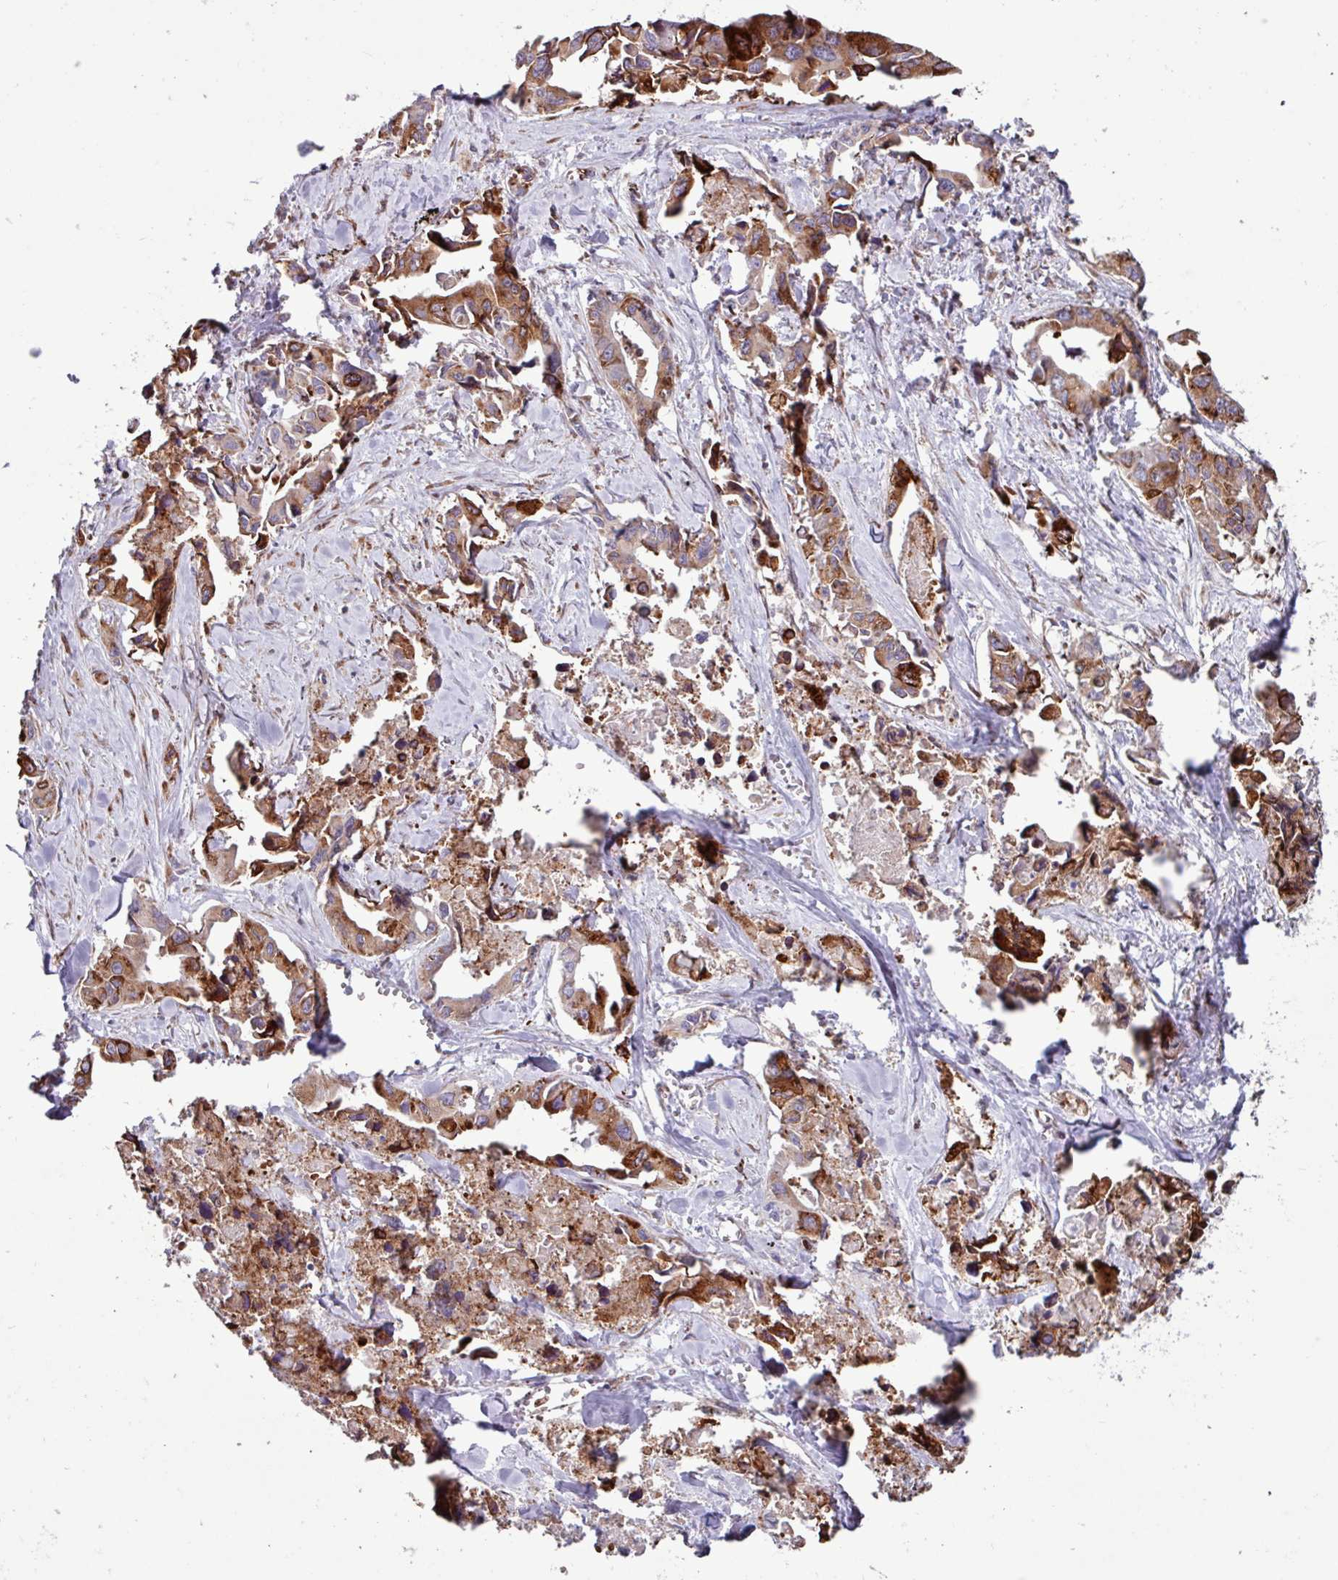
{"staining": {"intensity": "moderate", "quantity": "25%-75%", "location": "cytoplasmic/membranous"}, "tissue": "lung cancer", "cell_type": "Tumor cells", "image_type": "cancer", "snomed": [{"axis": "morphology", "description": "Adenocarcinoma, NOS"}, {"axis": "topography", "description": "Lung"}], "caption": "The immunohistochemical stain highlights moderate cytoplasmic/membranous positivity in tumor cells of lung adenocarcinoma tissue.", "gene": "PPP1R35", "patient": {"sex": "male", "age": 64}}